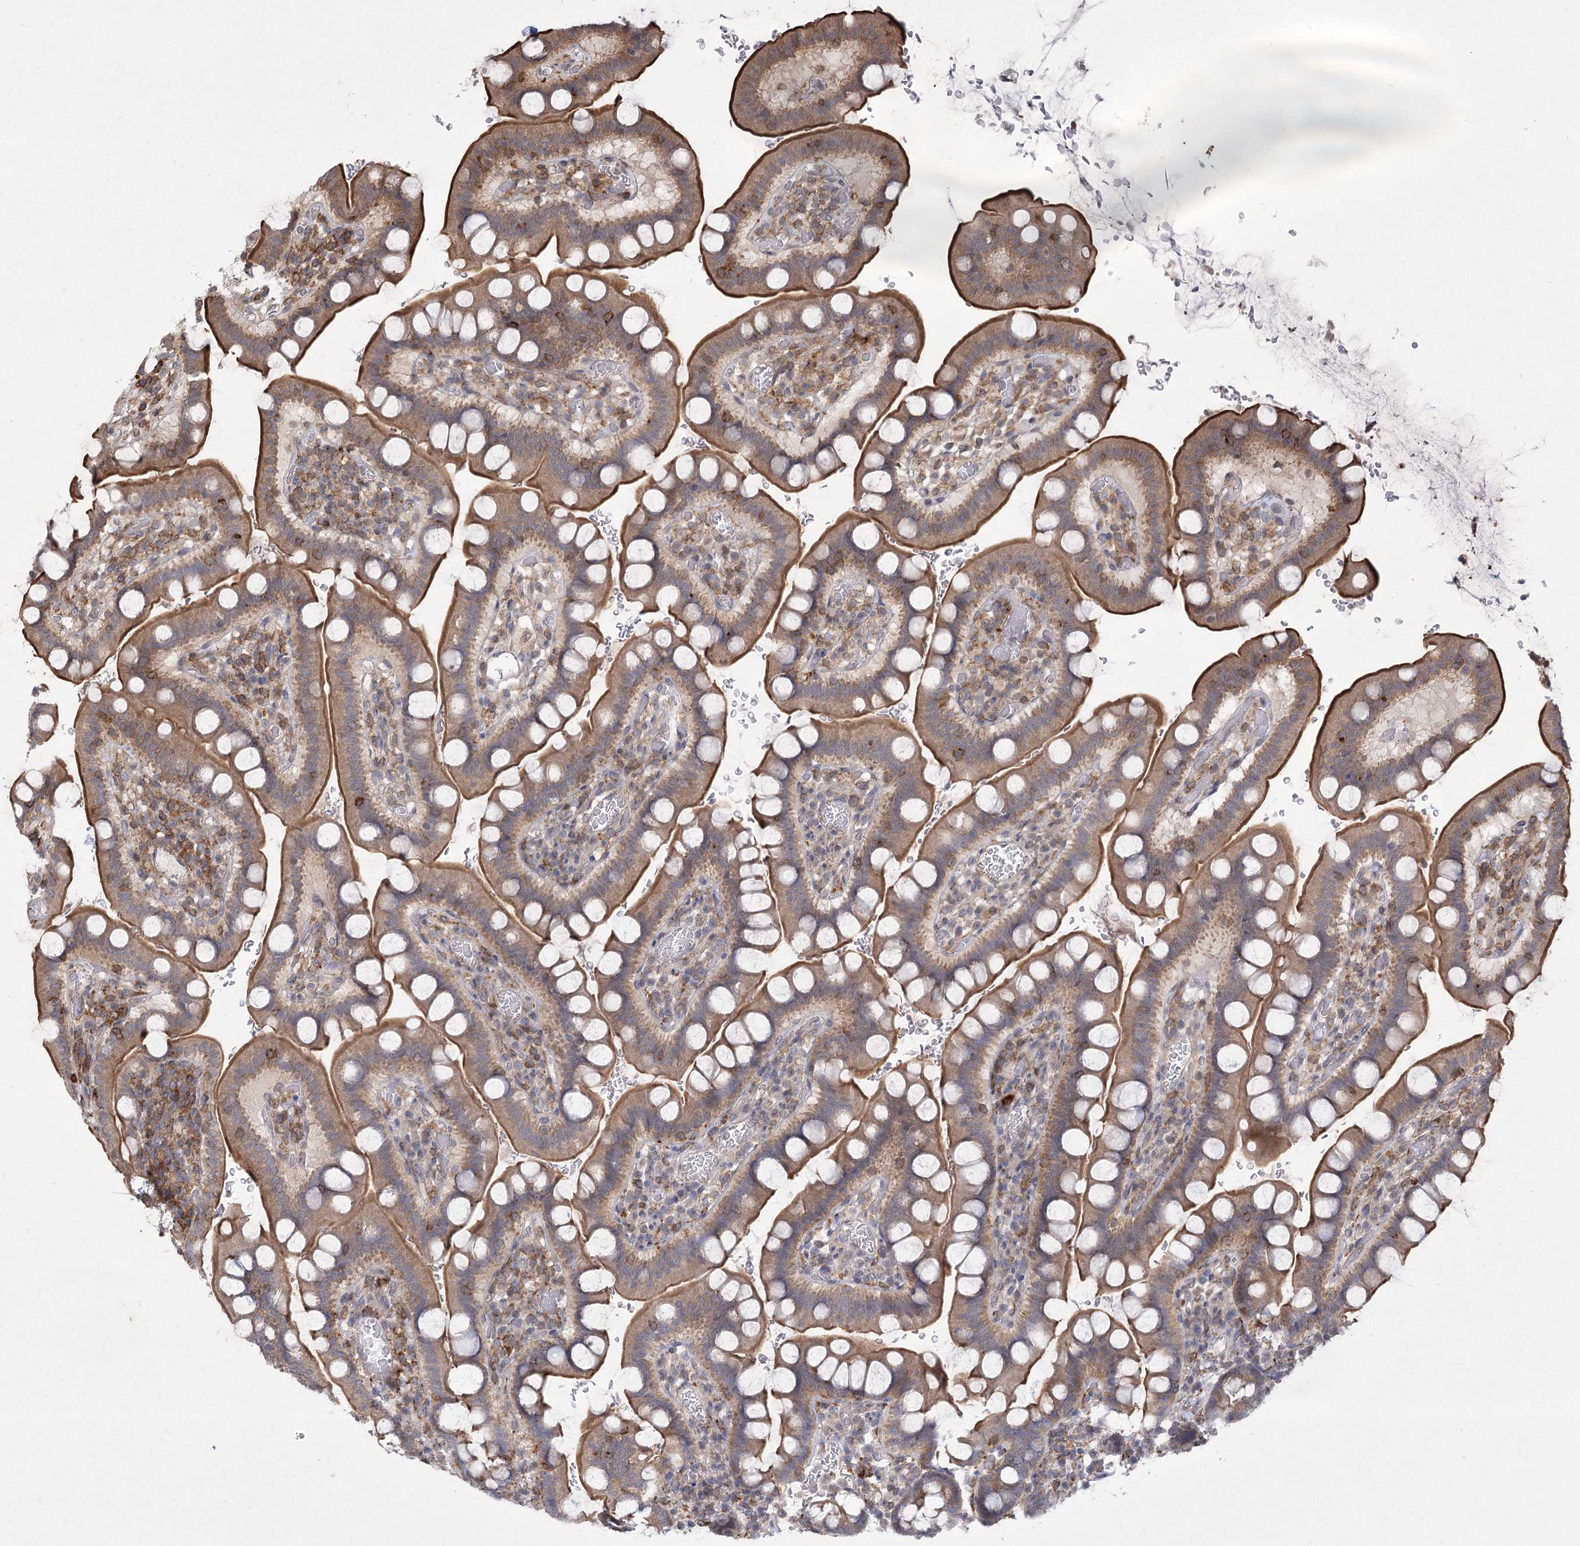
{"staining": {"intensity": "moderate", "quantity": ">75%", "location": "cytoplasmic/membranous"}, "tissue": "small intestine", "cell_type": "Glandular cells", "image_type": "normal", "snomed": [{"axis": "morphology", "description": "Normal tissue, NOS"}, {"axis": "topography", "description": "Stomach, upper"}, {"axis": "topography", "description": "Stomach, lower"}, {"axis": "topography", "description": "Small intestine"}], "caption": "Protein staining displays moderate cytoplasmic/membranous staining in approximately >75% of glandular cells in normal small intestine. The protein is shown in brown color, while the nuclei are stained blue.", "gene": "MEPE", "patient": {"sex": "male", "age": 68}}